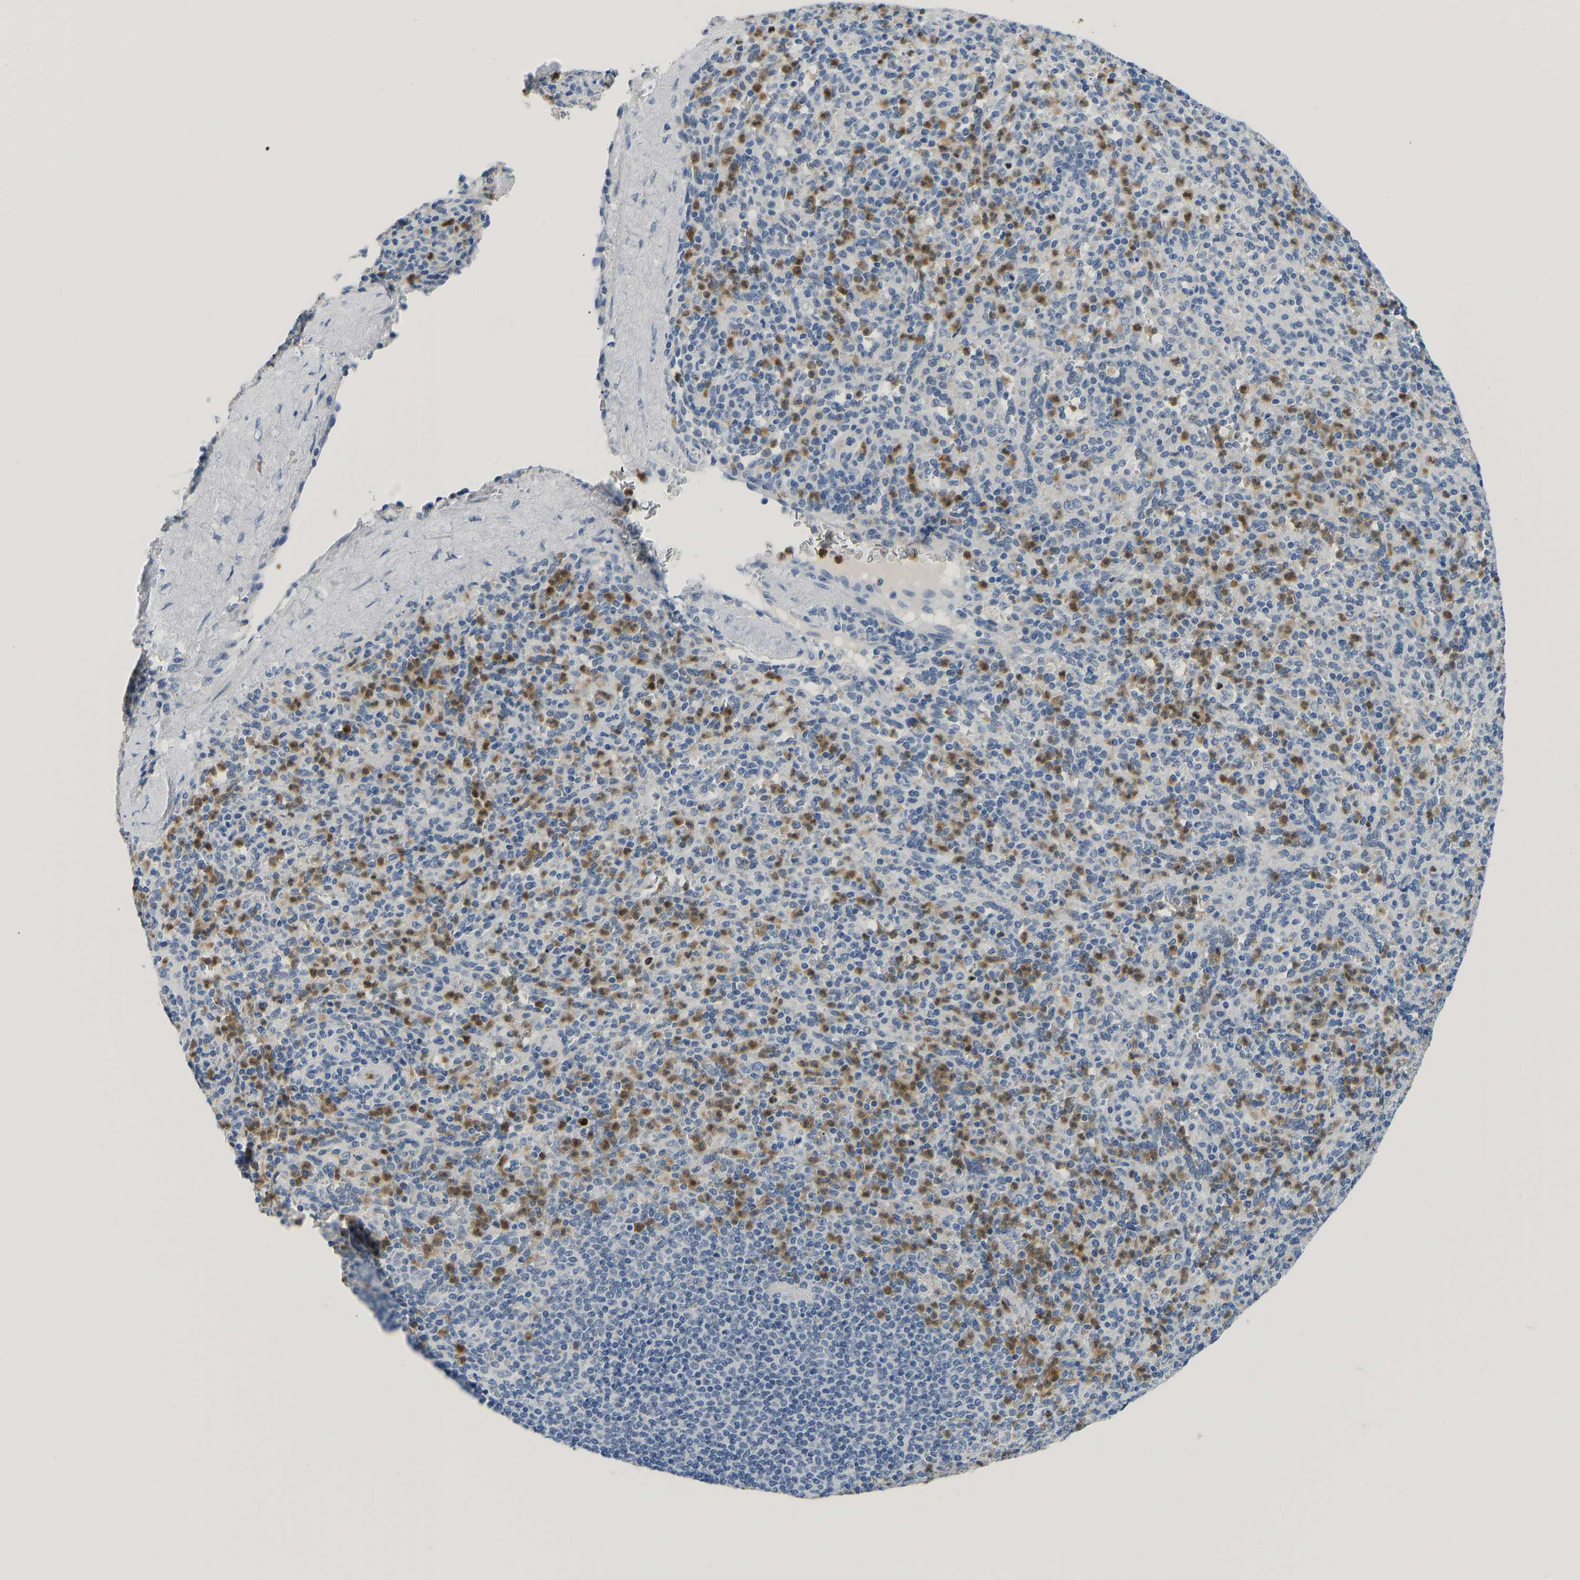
{"staining": {"intensity": "moderate", "quantity": "<25%", "location": "cytoplasmic/membranous"}, "tissue": "spleen", "cell_type": "Cells in red pulp", "image_type": "normal", "snomed": [{"axis": "morphology", "description": "Normal tissue, NOS"}, {"axis": "topography", "description": "Spleen"}], "caption": "Immunohistochemistry (IHC) photomicrograph of unremarkable human spleen stained for a protein (brown), which exhibits low levels of moderate cytoplasmic/membranous staining in approximately <25% of cells in red pulp.", "gene": "TXNDC2", "patient": {"sex": "male", "age": 36}}